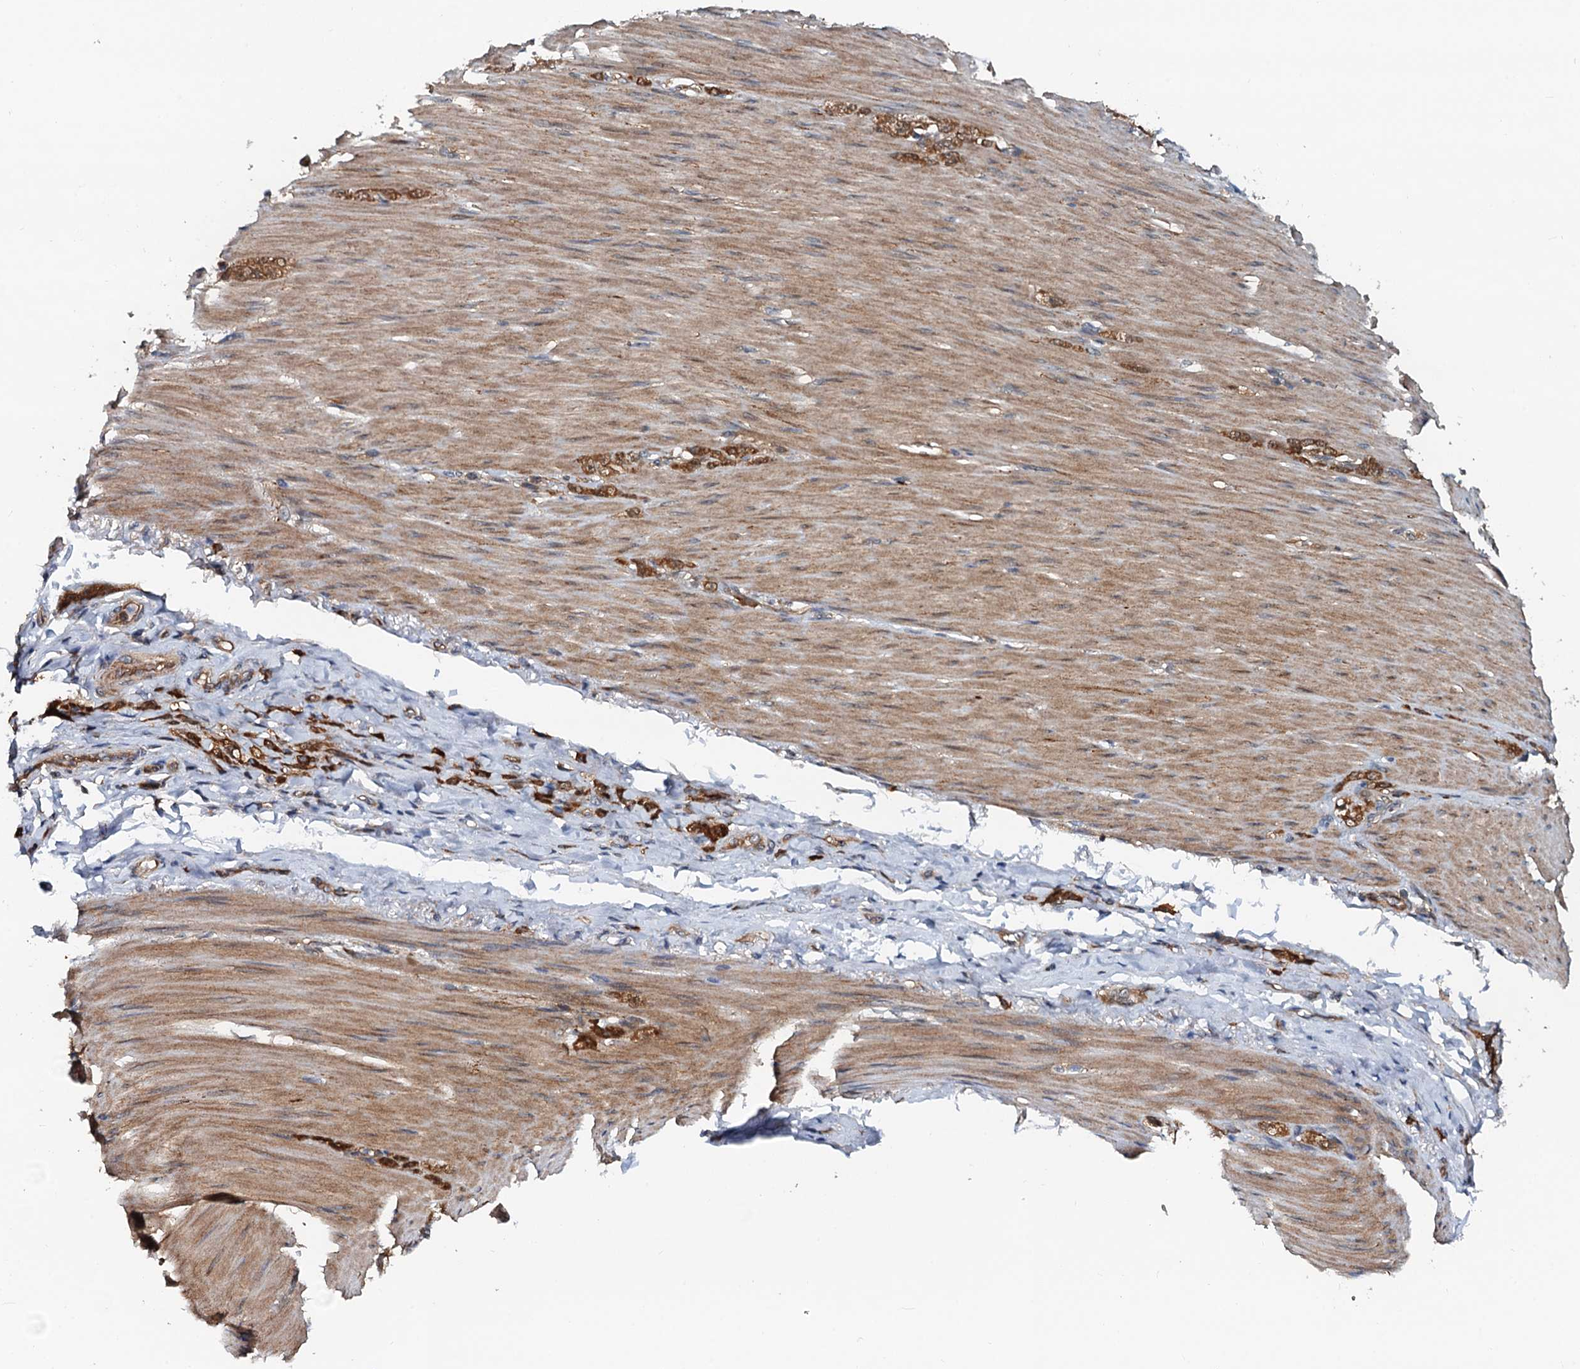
{"staining": {"intensity": "strong", "quantity": ">75%", "location": "cytoplasmic/membranous"}, "tissue": "stomach cancer", "cell_type": "Tumor cells", "image_type": "cancer", "snomed": [{"axis": "morphology", "description": "Normal tissue, NOS"}, {"axis": "morphology", "description": "Adenocarcinoma, NOS"}, {"axis": "topography", "description": "Stomach"}], "caption": "This is a micrograph of immunohistochemistry staining of stomach adenocarcinoma, which shows strong expression in the cytoplasmic/membranous of tumor cells.", "gene": "AAGAB", "patient": {"sex": "male", "age": 82}}